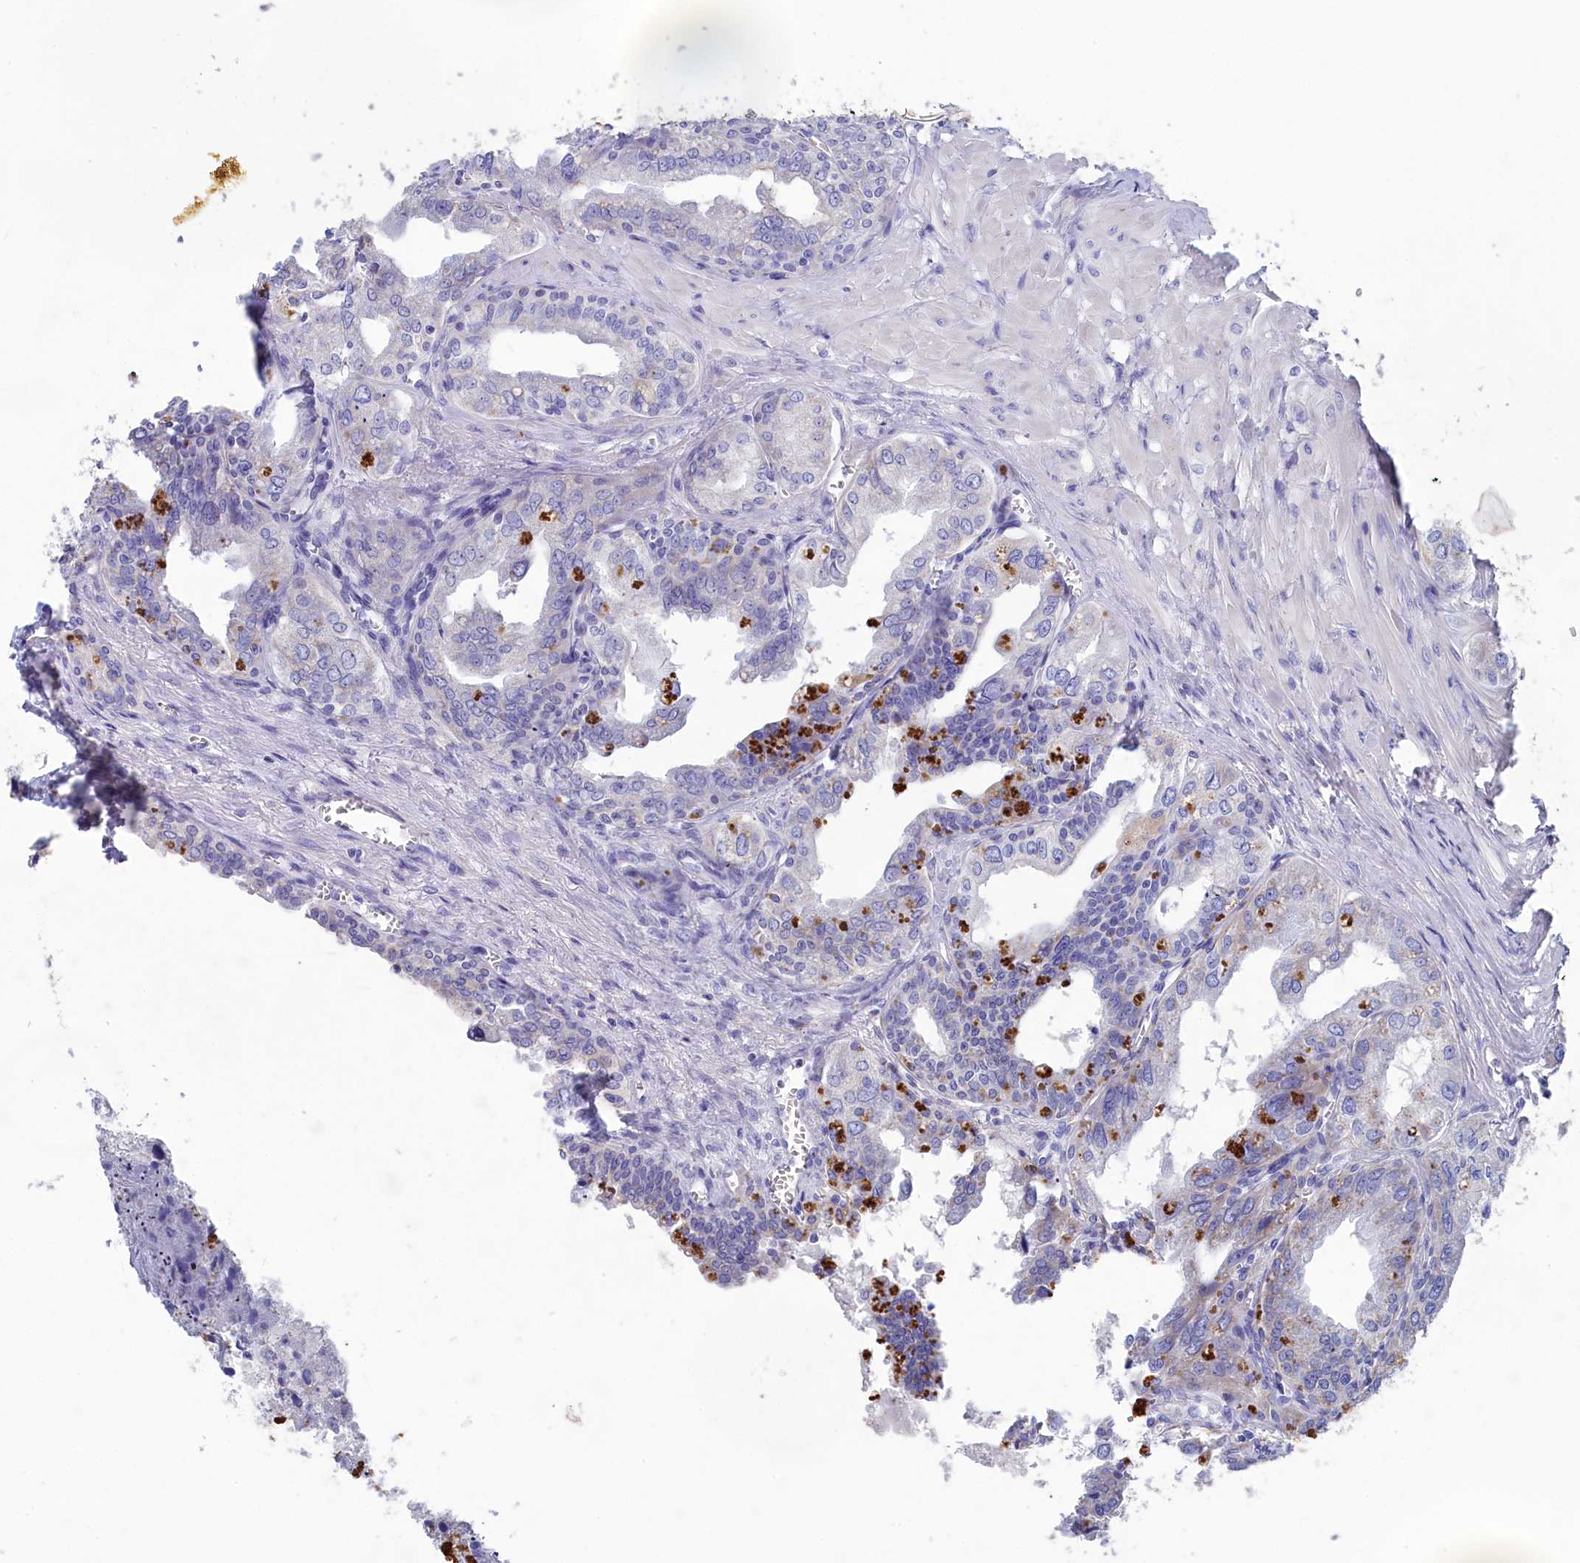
{"staining": {"intensity": "negative", "quantity": "none", "location": "none"}, "tissue": "seminal vesicle", "cell_type": "Glandular cells", "image_type": "normal", "snomed": [{"axis": "morphology", "description": "Normal tissue, NOS"}, {"axis": "topography", "description": "Seminal veicle"}], "caption": "Immunohistochemistry (IHC) photomicrograph of benign human seminal vesicle stained for a protein (brown), which exhibits no positivity in glandular cells.", "gene": "PRDM12", "patient": {"sex": "male", "age": 67}}